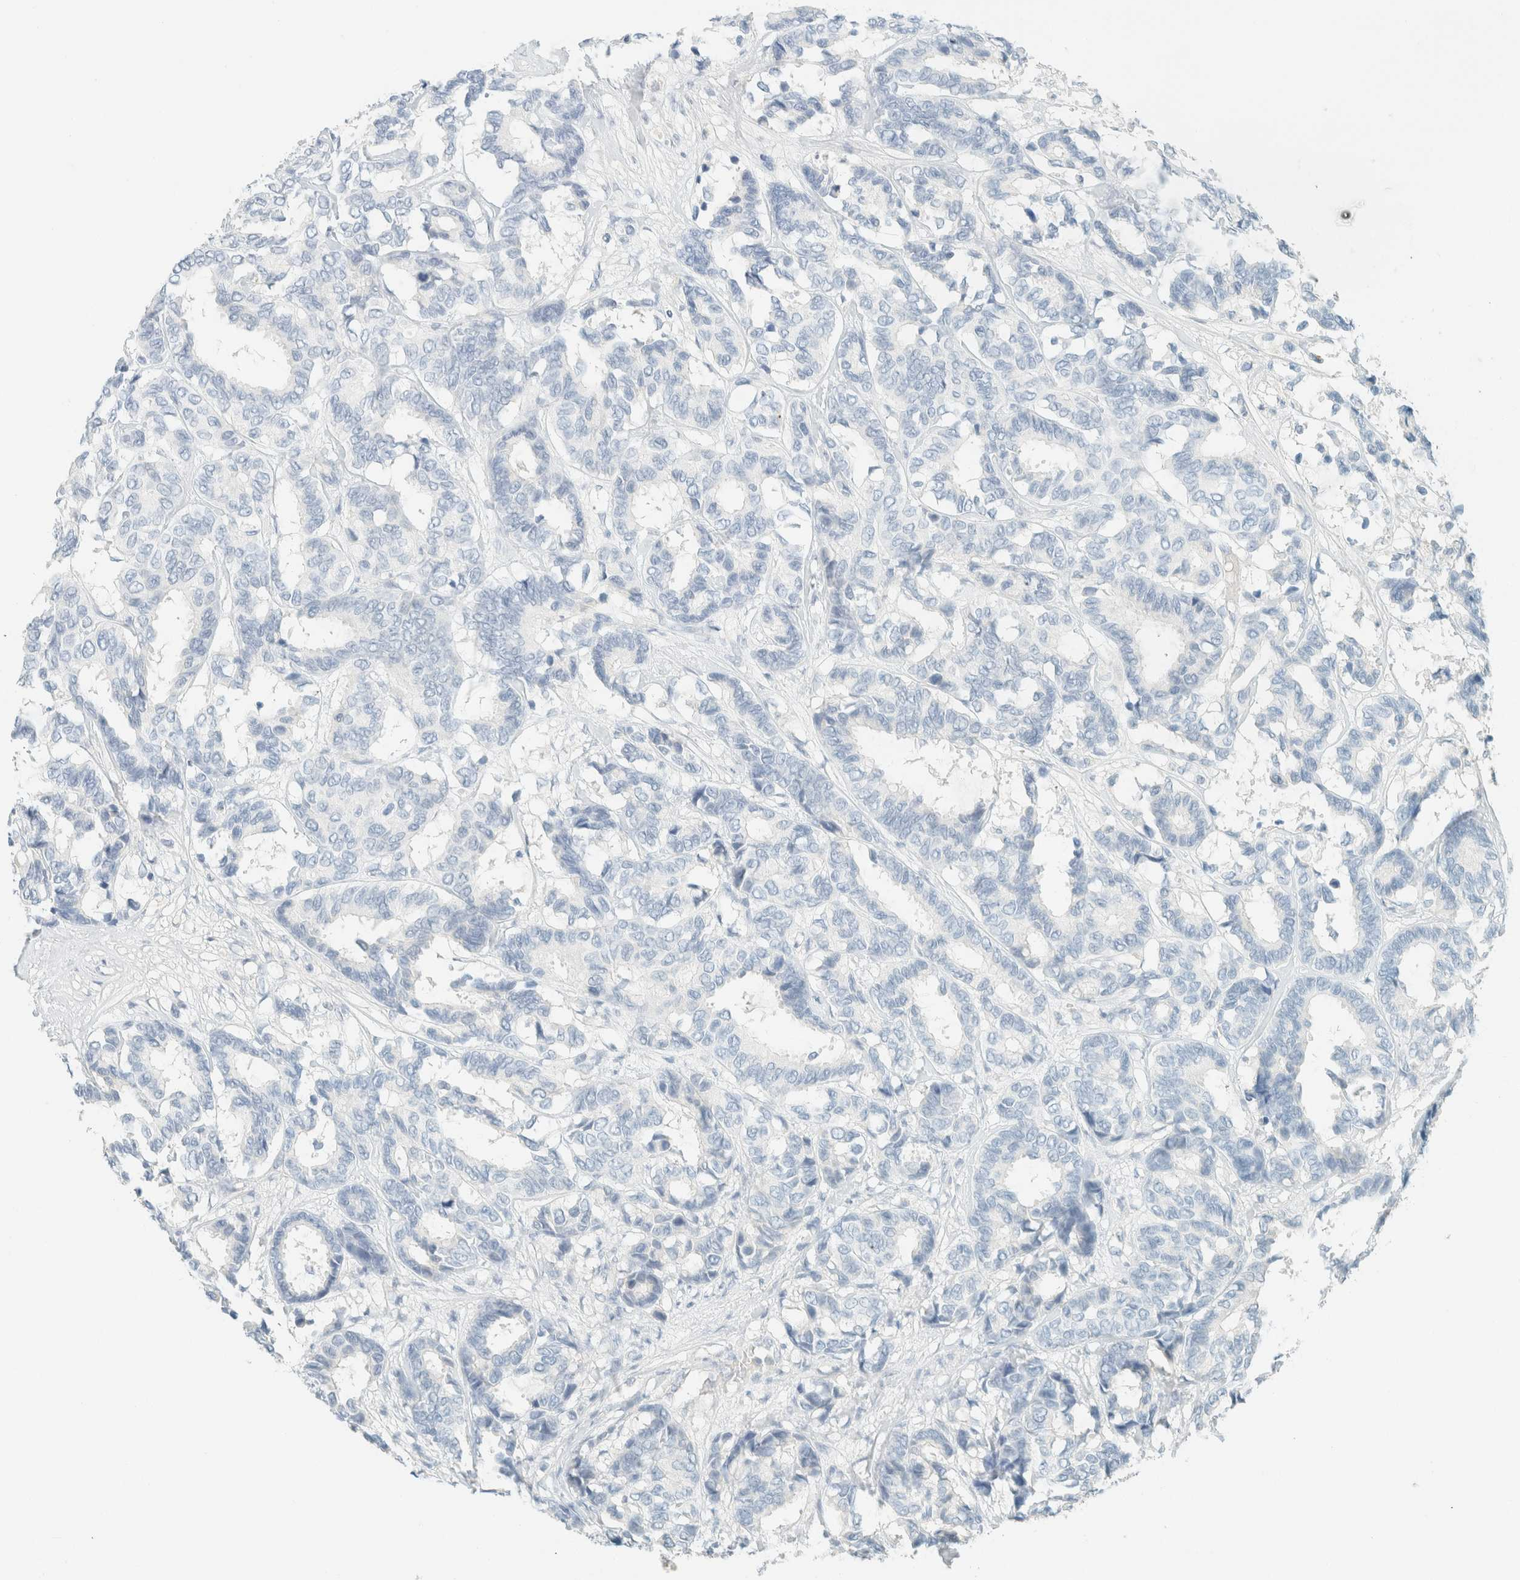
{"staining": {"intensity": "negative", "quantity": "none", "location": "none"}, "tissue": "breast cancer", "cell_type": "Tumor cells", "image_type": "cancer", "snomed": [{"axis": "morphology", "description": "Duct carcinoma"}, {"axis": "topography", "description": "Breast"}], "caption": "Immunohistochemical staining of breast cancer (intraductal carcinoma) demonstrates no significant staining in tumor cells.", "gene": "GPA33", "patient": {"sex": "female", "age": 87}}